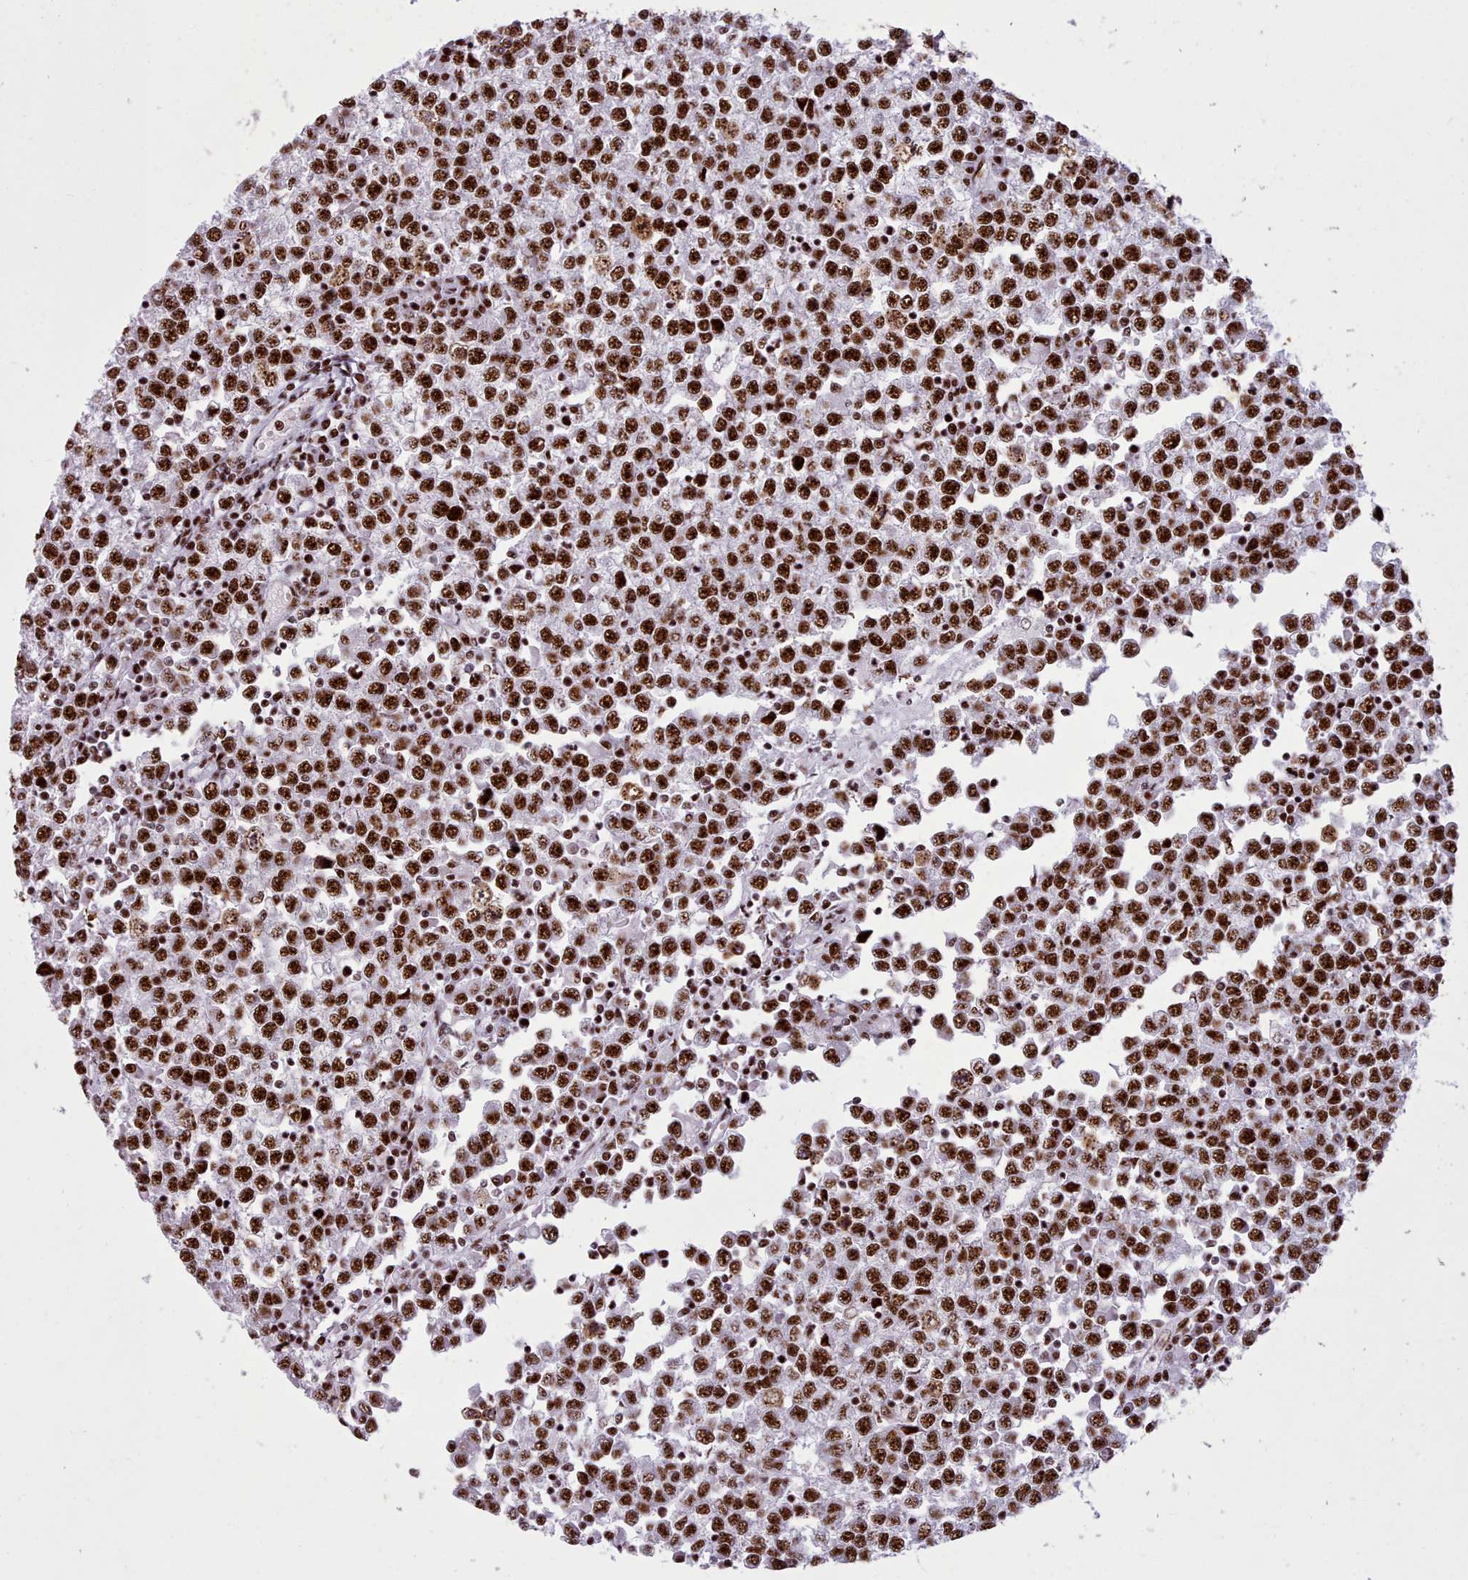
{"staining": {"intensity": "strong", "quantity": ">75%", "location": "nuclear"}, "tissue": "testis cancer", "cell_type": "Tumor cells", "image_type": "cancer", "snomed": [{"axis": "morphology", "description": "Seminoma, NOS"}, {"axis": "topography", "description": "Testis"}], "caption": "Approximately >75% of tumor cells in human seminoma (testis) show strong nuclear protein expression as visualized by brown immunohistochemical staining.", "gene": "TMEM35B", "patient": {"sex": "male", "age": 65}}